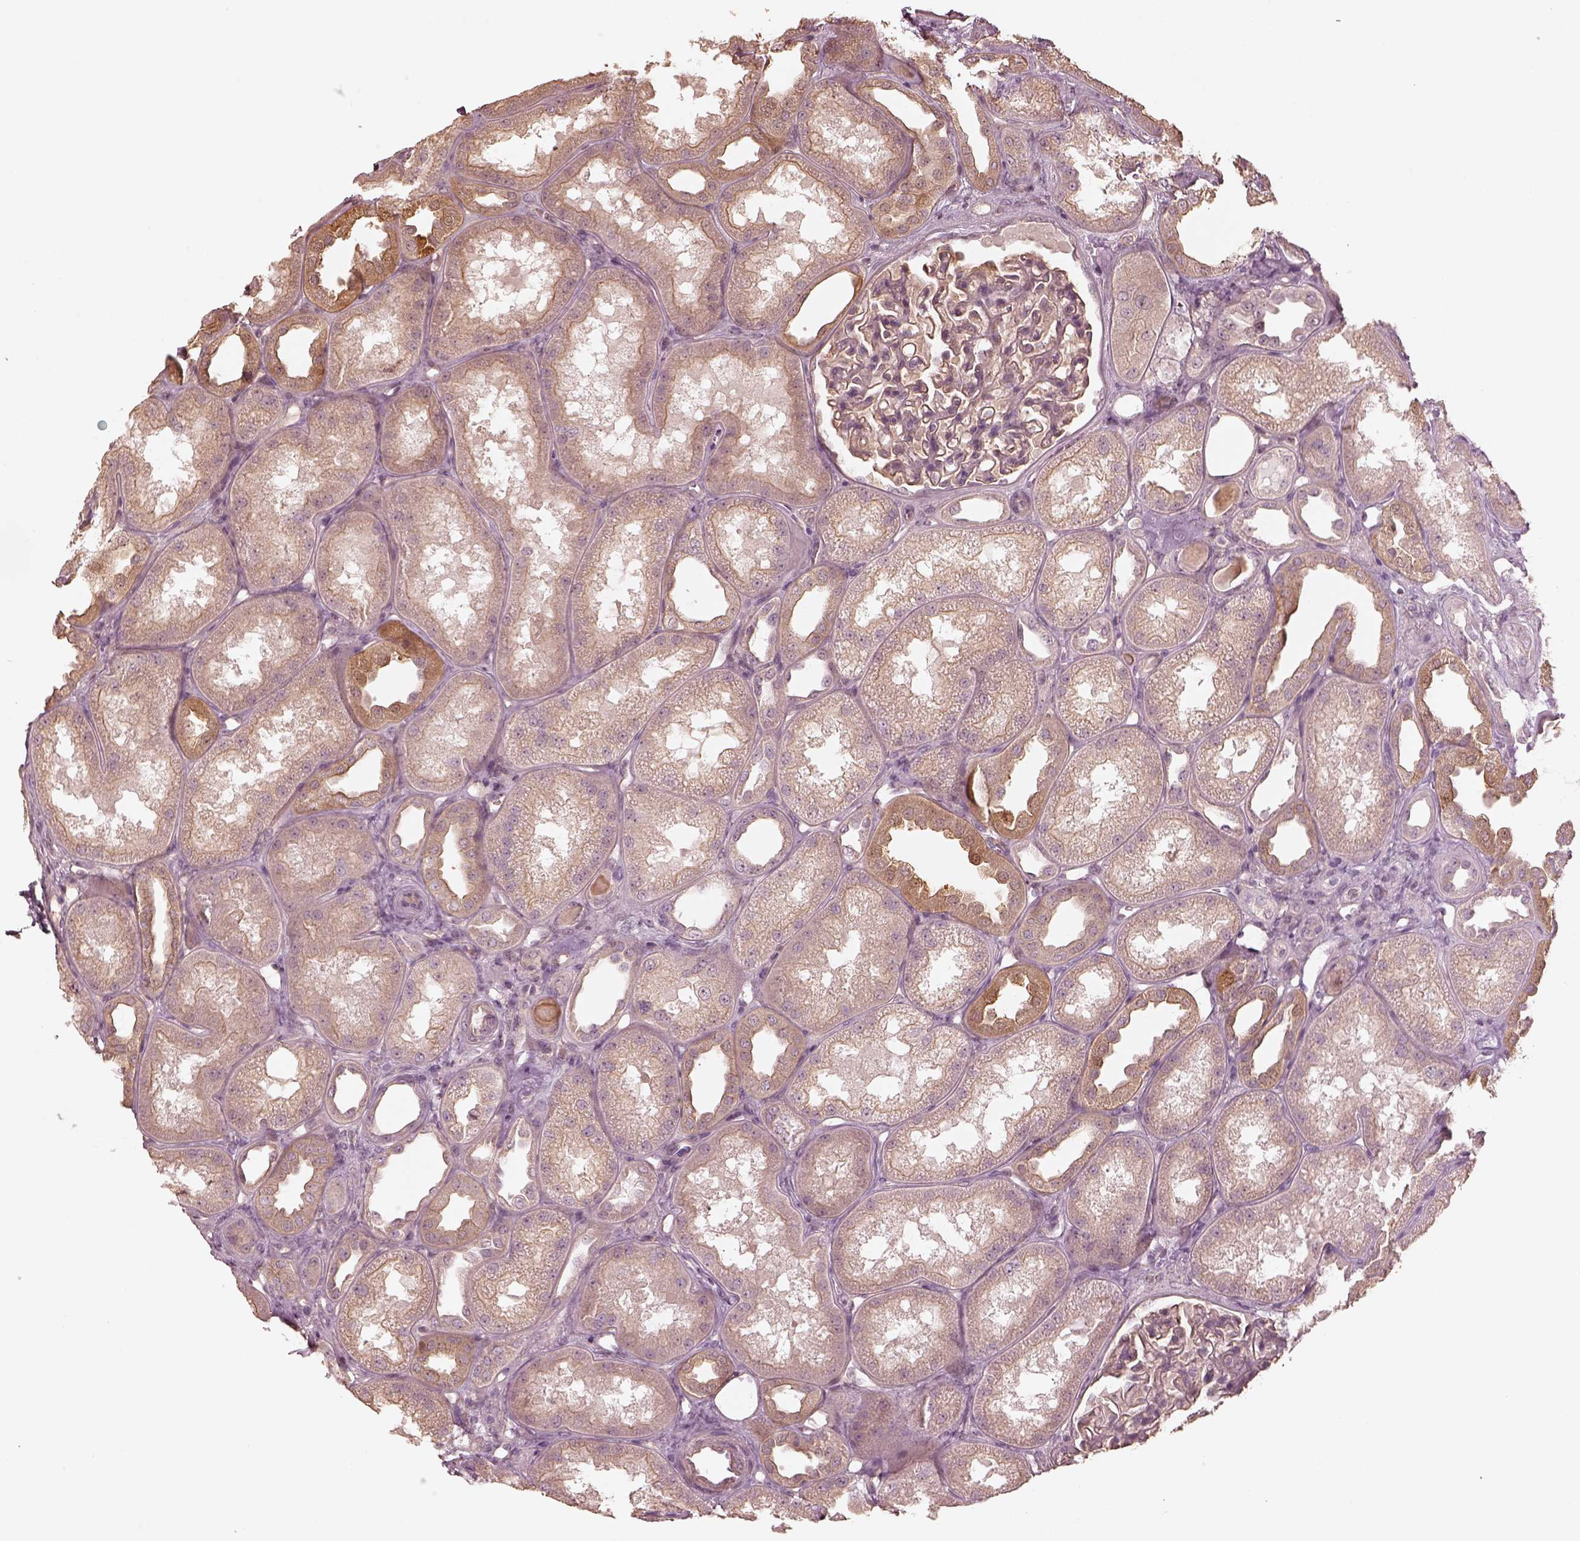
{"staining": {"intensity": "weak", "quantity": "25%-75%", "location": "cytoplasmic/membranous"}, "tissue": "kidney", "cell_type": "Cells in glomeruli", "image_type": "normal", "snomed": [{"axis": "morphology", "description": "Normal tissue, NOS"}, {"axis": "topography", "description": "Kidney"}], "caption": "IHC histopathology image of normal kidney stained for a protein (brown), which shows low levels of weak cytoplasmic/membranous staining in approximately 25%-75% of cells in glomeruli.", "gene": "KIF5C", "patient": {"sex": "male", "age": 61}}